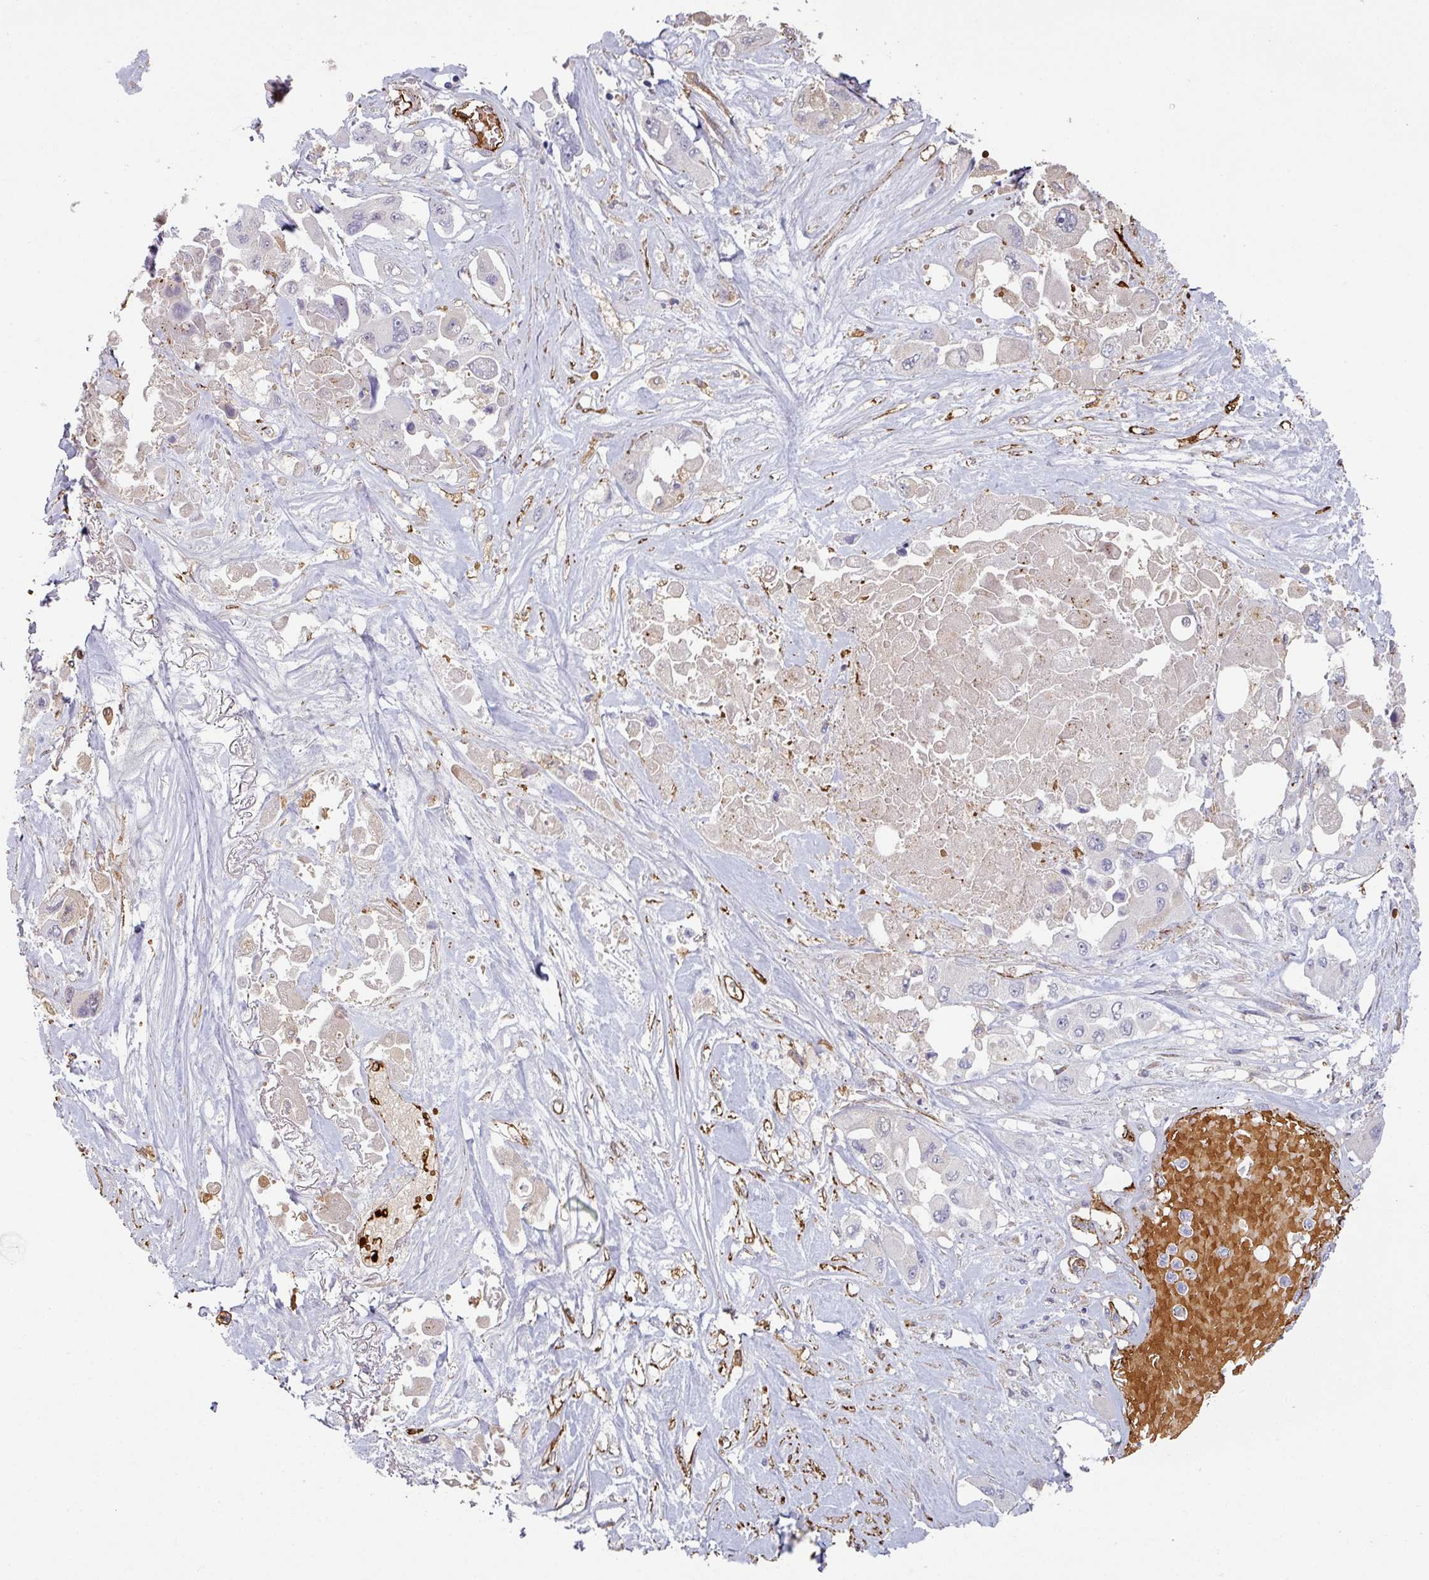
{"staining": {"intensity": "negative", "quantity": "none", "location": "none"}, "tissue": "pancreatic cancer", "cell_type": "Tumor cells", "image_type": "cancer", "snomed": [{"axis": "morphology", "description": "Adenocarcinoma, NOS"}, {"axis": "topography", "description": "Pancreas"}], "caption": "Immunohistochemical staining of human adenocarcinoma (pancreatic) exhibits no significant expression in tumor cells.", "gene": "PRODH2", "patient": {"sex": "male", "age": 92}}